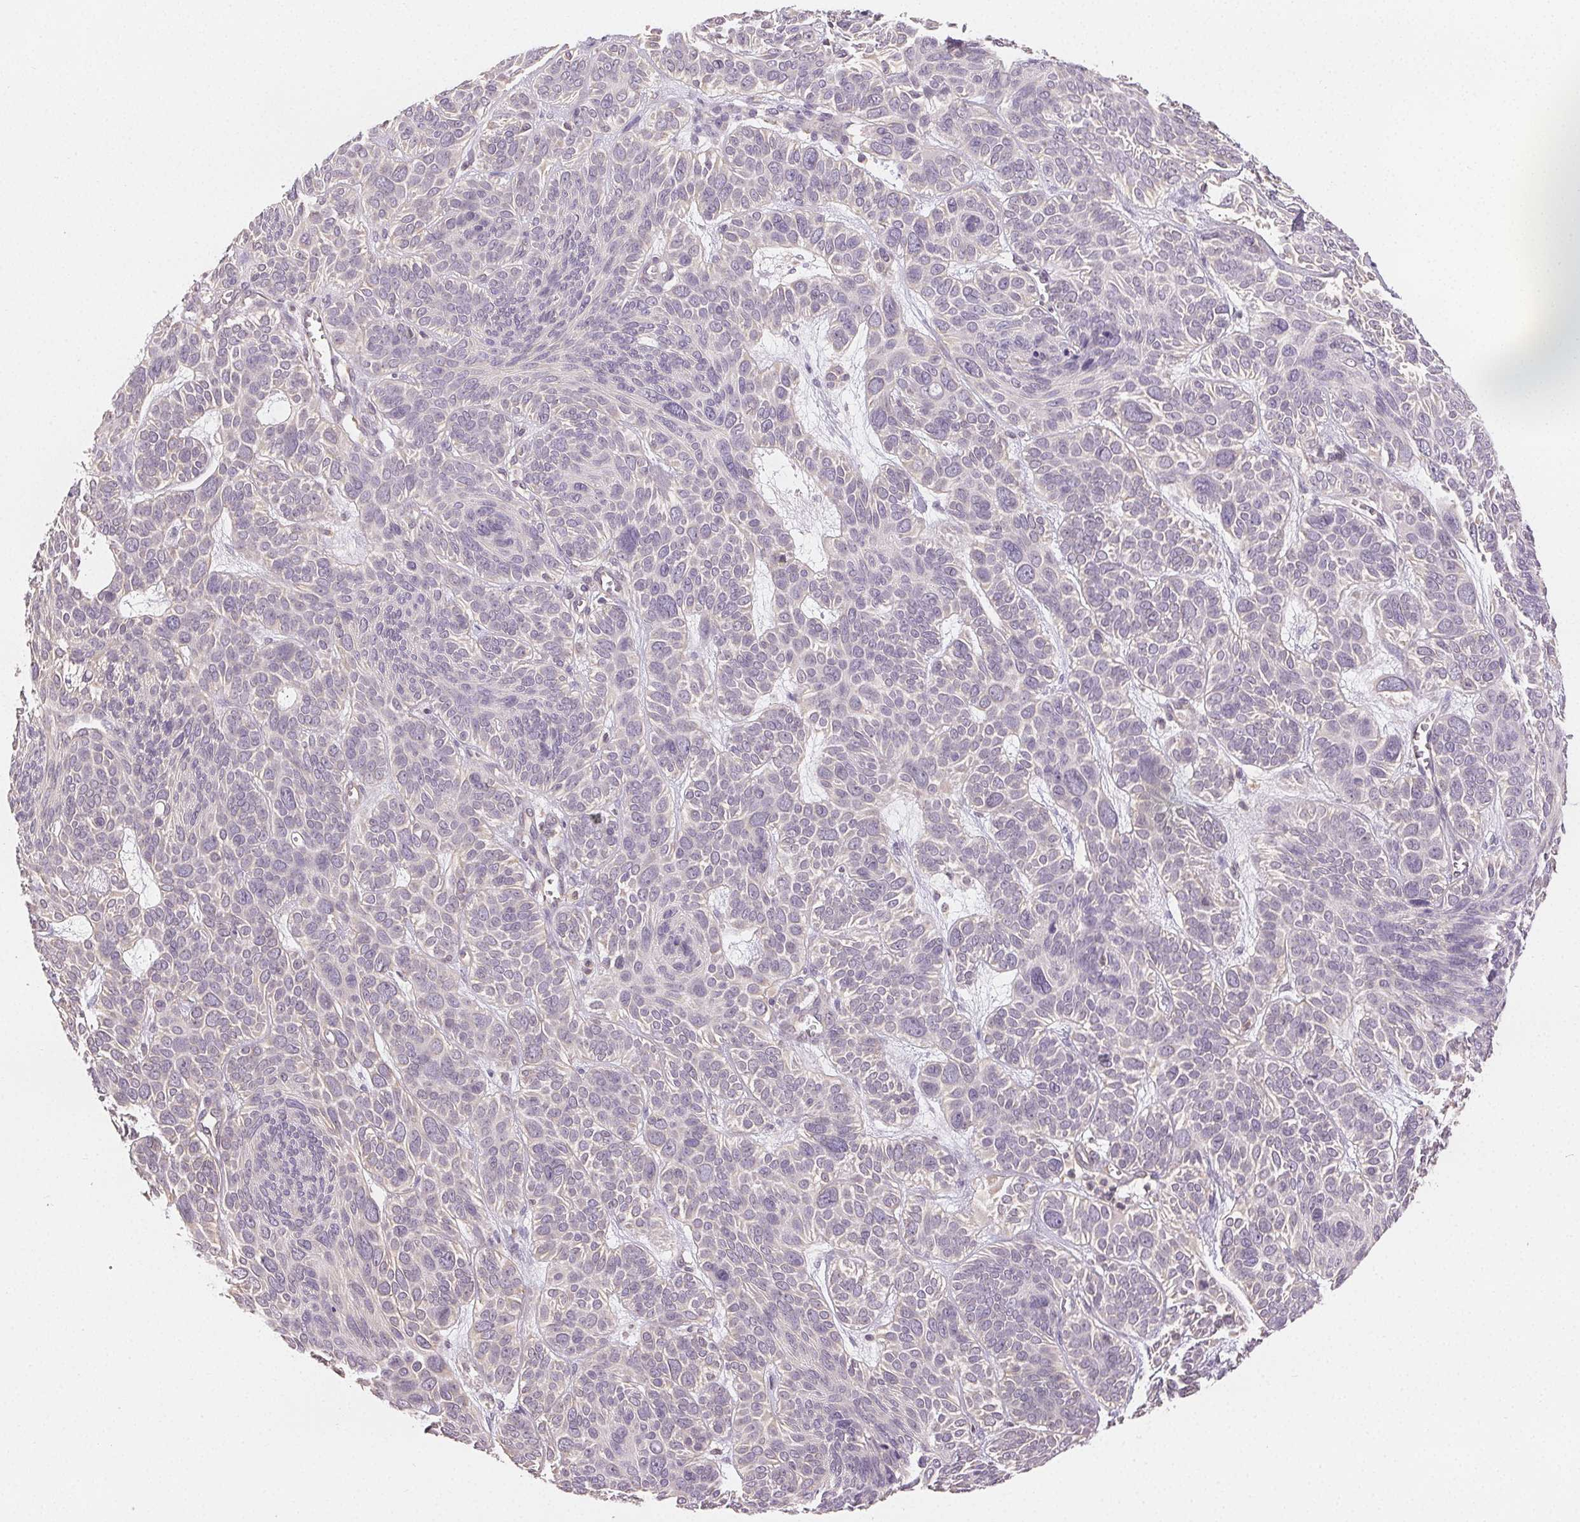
{"staining": {"intensity": "negative", "quantity": "none", "location": "none"}, "tissue": "skin cancer", "cell_type": "Tumor cells", "image_type": "cancer", "snomed": [{"axis": "morphology", "description": "Basal cell carcinoma"}, {"axis": "topography", "description": "Skin"}, {"axis": "topography", "description": "Skin of face"}], "caption": "Human basal cell carcinoma (skin) stained for a protein using immunohistochemistry displays no staining in tumor cells.", "gene": "SEZ6L2", "patient": {"sex": "male", "age": 73}}